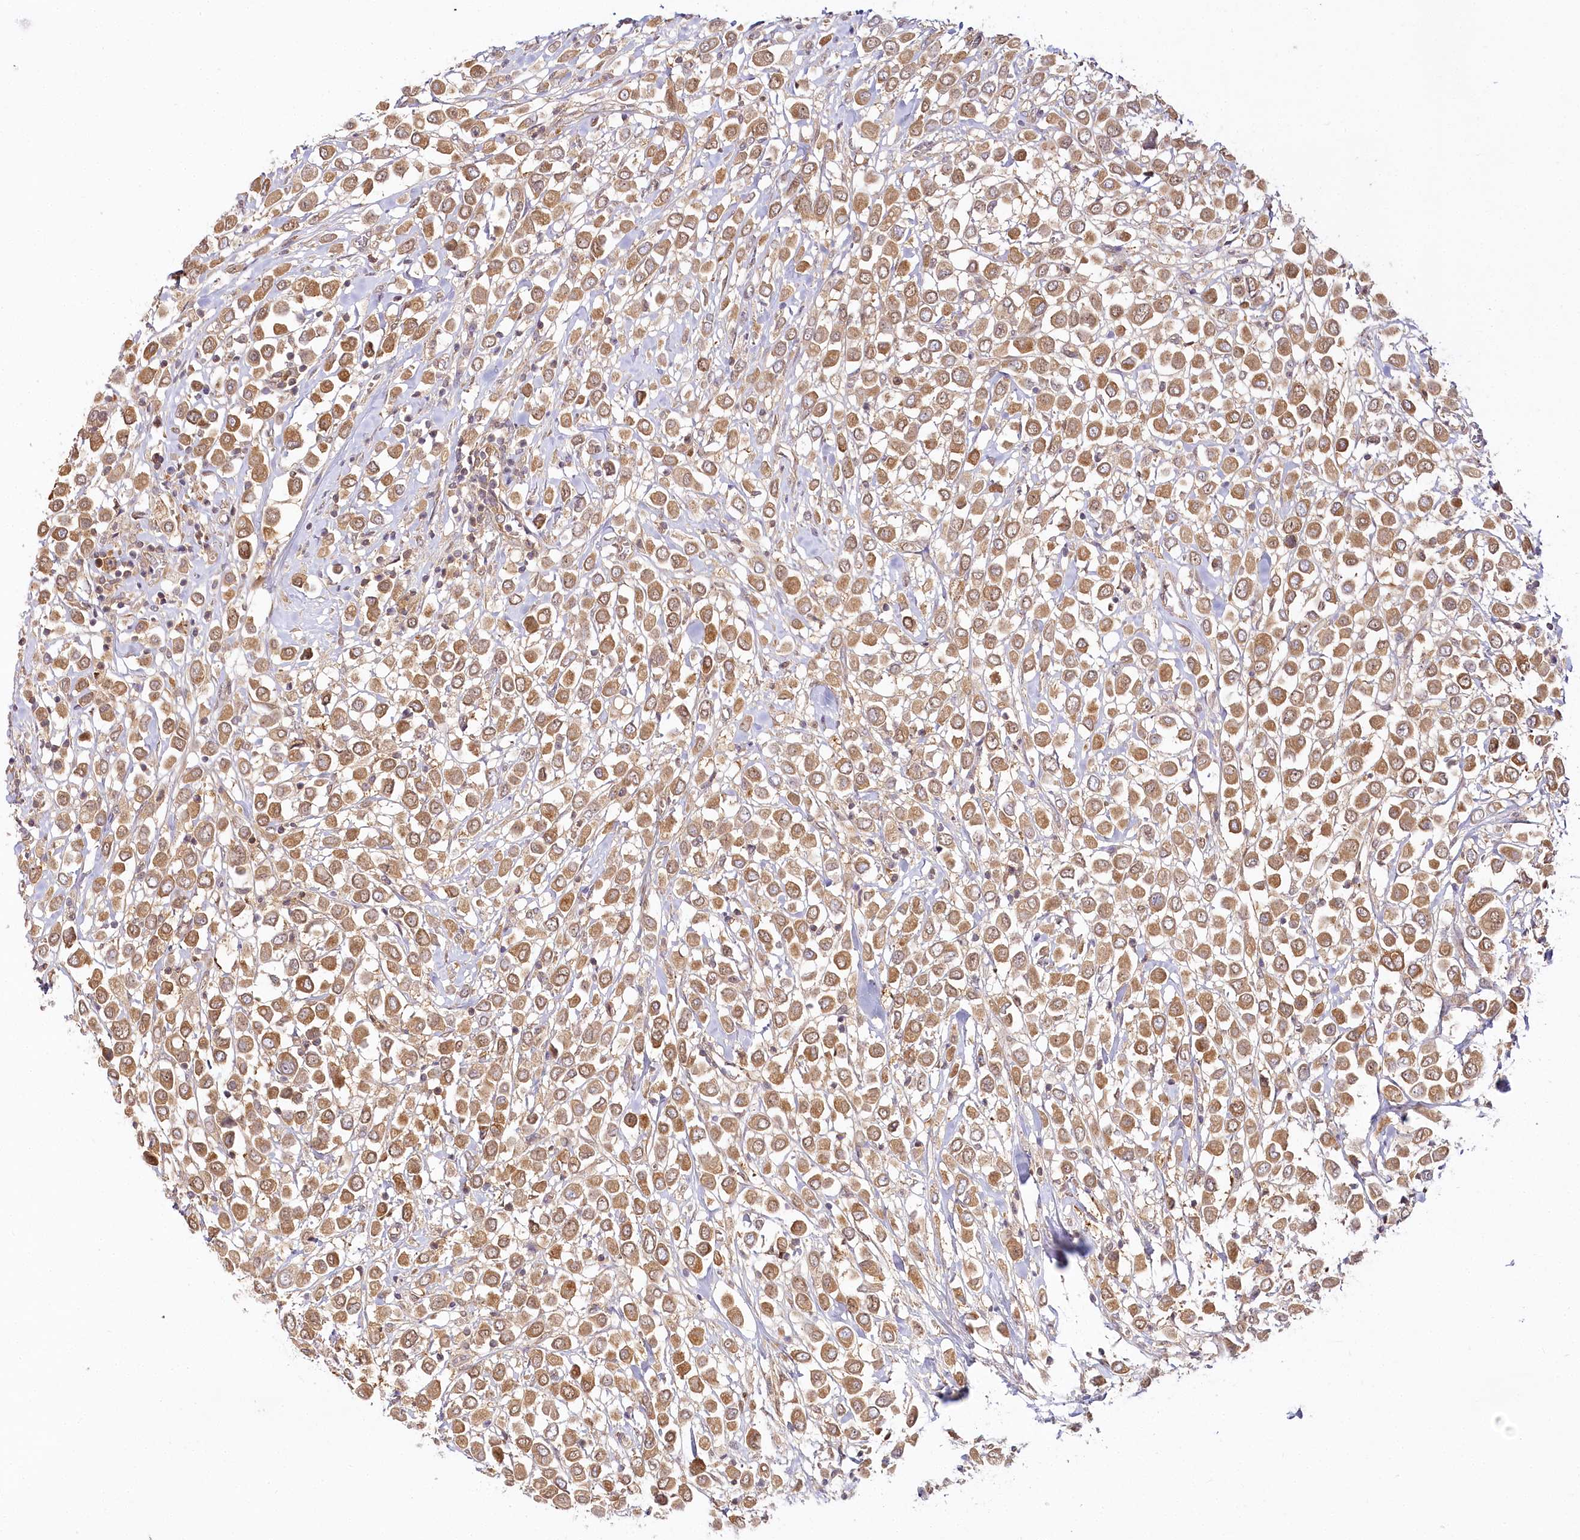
{"staining": {"intensity": "moderate", "quantity": ">75%", "location": "cytoplasmic/membranous"}, "tissue": "breast cancer", "cell_type": "Tumor cells", "image_type": "cancer", "snomed": [{"axis": "morphology", "description": "Duct carcinoma"}, {"axis": "topography", "description": "Breast"}], "caption": "A histopathology image showing moderate cytoplasmic/membranous staining in approximately >75% of tumor cells in infiltrating ductal carcinoma (breast), as visualized by brown immunohistochemical staining.", "gene": "INPP4B", "patient": {"sex": "female", "age": 61}}